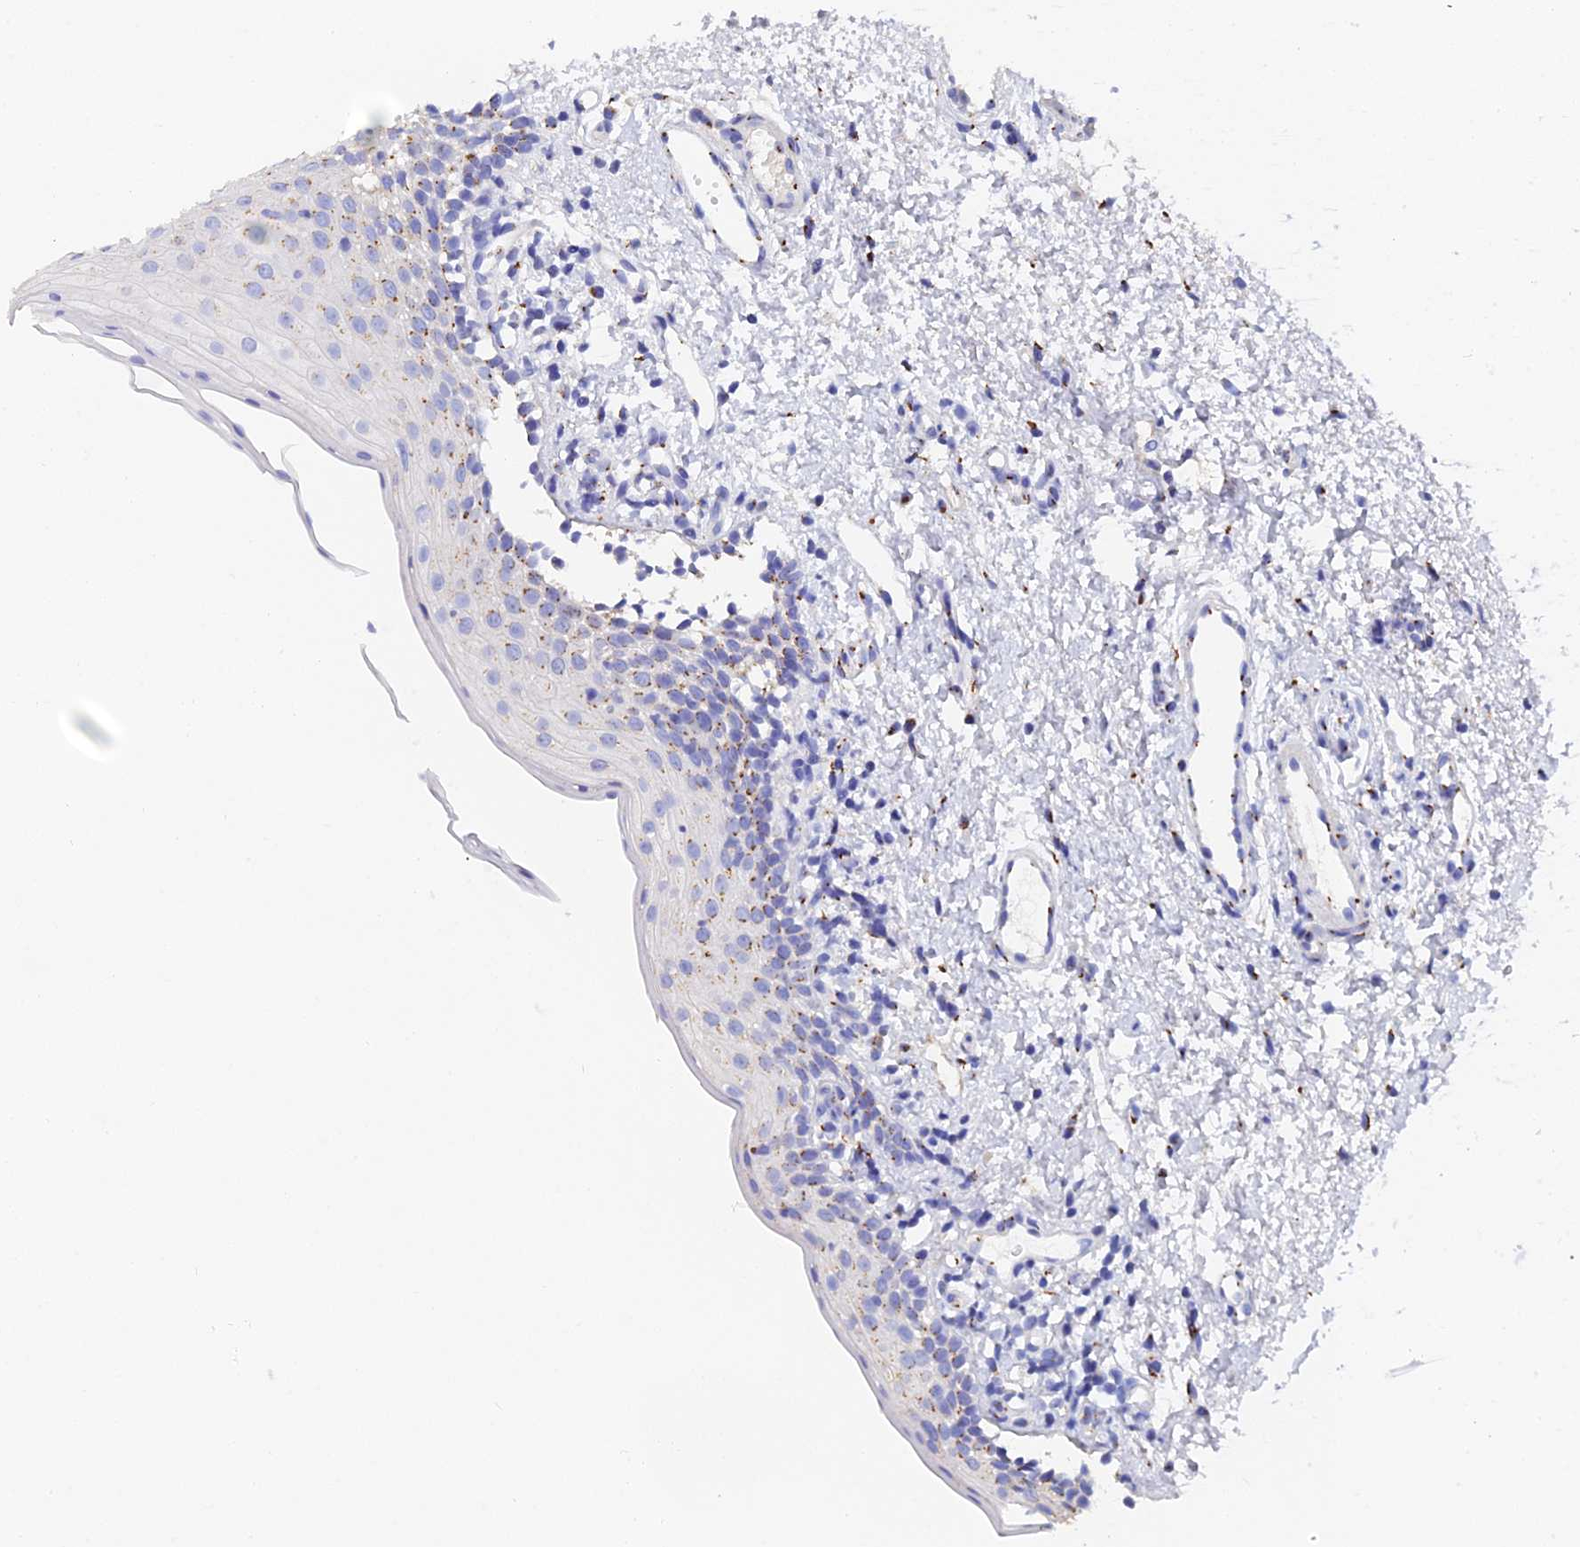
{"staining": {"intensity": "moderate", "quantity": "<25%", "location": "cytoplasmic/membranous"}, "tissue": "oral mucosa", "cell_type": "Squamous epithelial cells", "image_type": "normal", "snomed": [{"axis": "morphology", "description": "Normal tissue, NOS"}, {"axis": "topography", "description": "Oral tissue"}], "caption": "Unremarkable oral mucosa demonstrates moderate cytoplasmic/membranous staining in about <25% of squamous epithelial cells, visualized by immunohistochemistry.", "gene": "ENSG00000268674", "patient": {"sex": "female", "age": 13}}